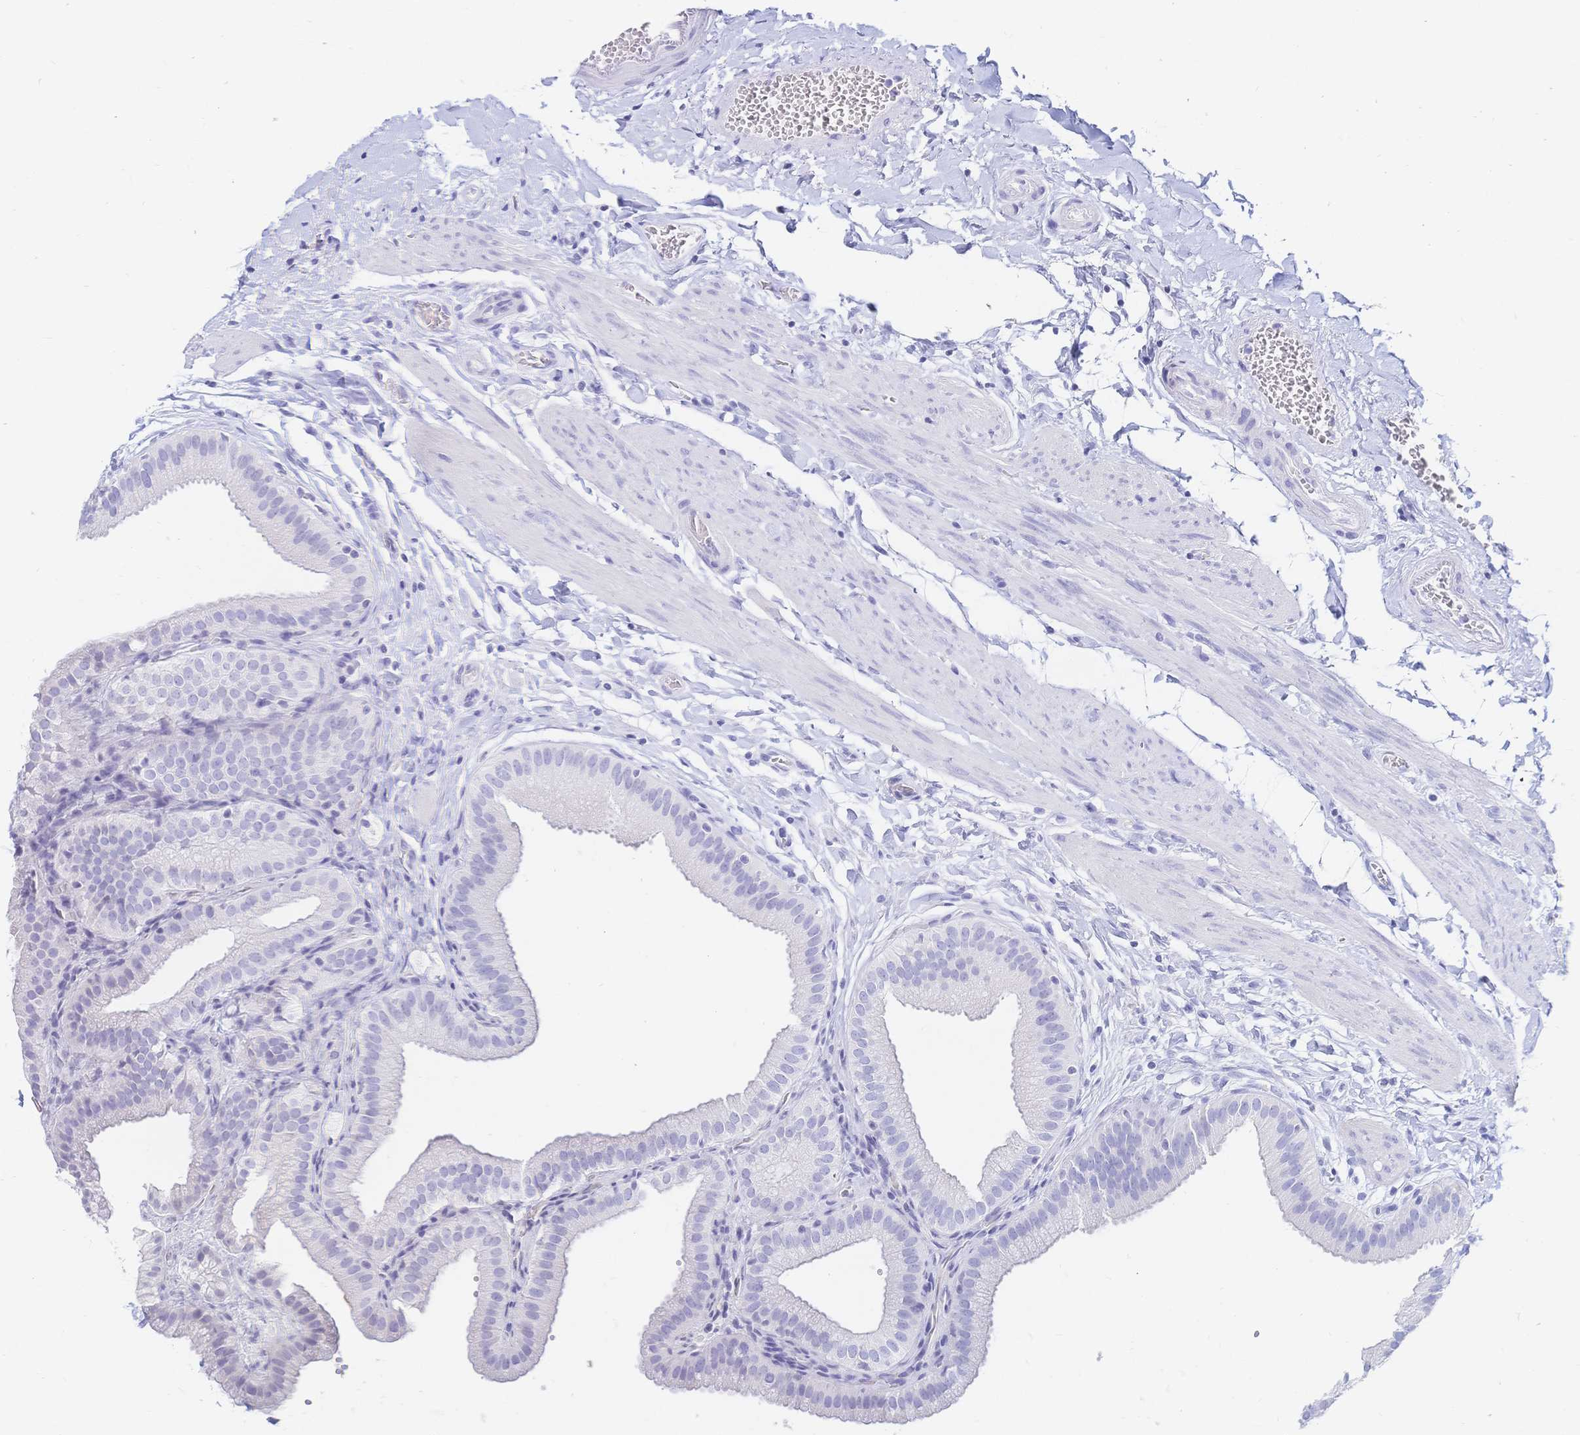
{"staining": {"intensity": "negative", "quantity": "none", "location": "none"}, "tissue": "gallbladder", "cell_type": "Glandular cells", "image_type": "normal", "snomed": [{"axis": "morphology", "description": "Normal tissue, NOS"}, {"axis": "topography", "description": "Gallbladder"}], "caption": "IHC photomicrograph of normal gallbladder stained for a protein (brown), which shows no staining in glandular cells.", "gene": "MEP1B", "patient": {"sex": "female", "age": 63}}